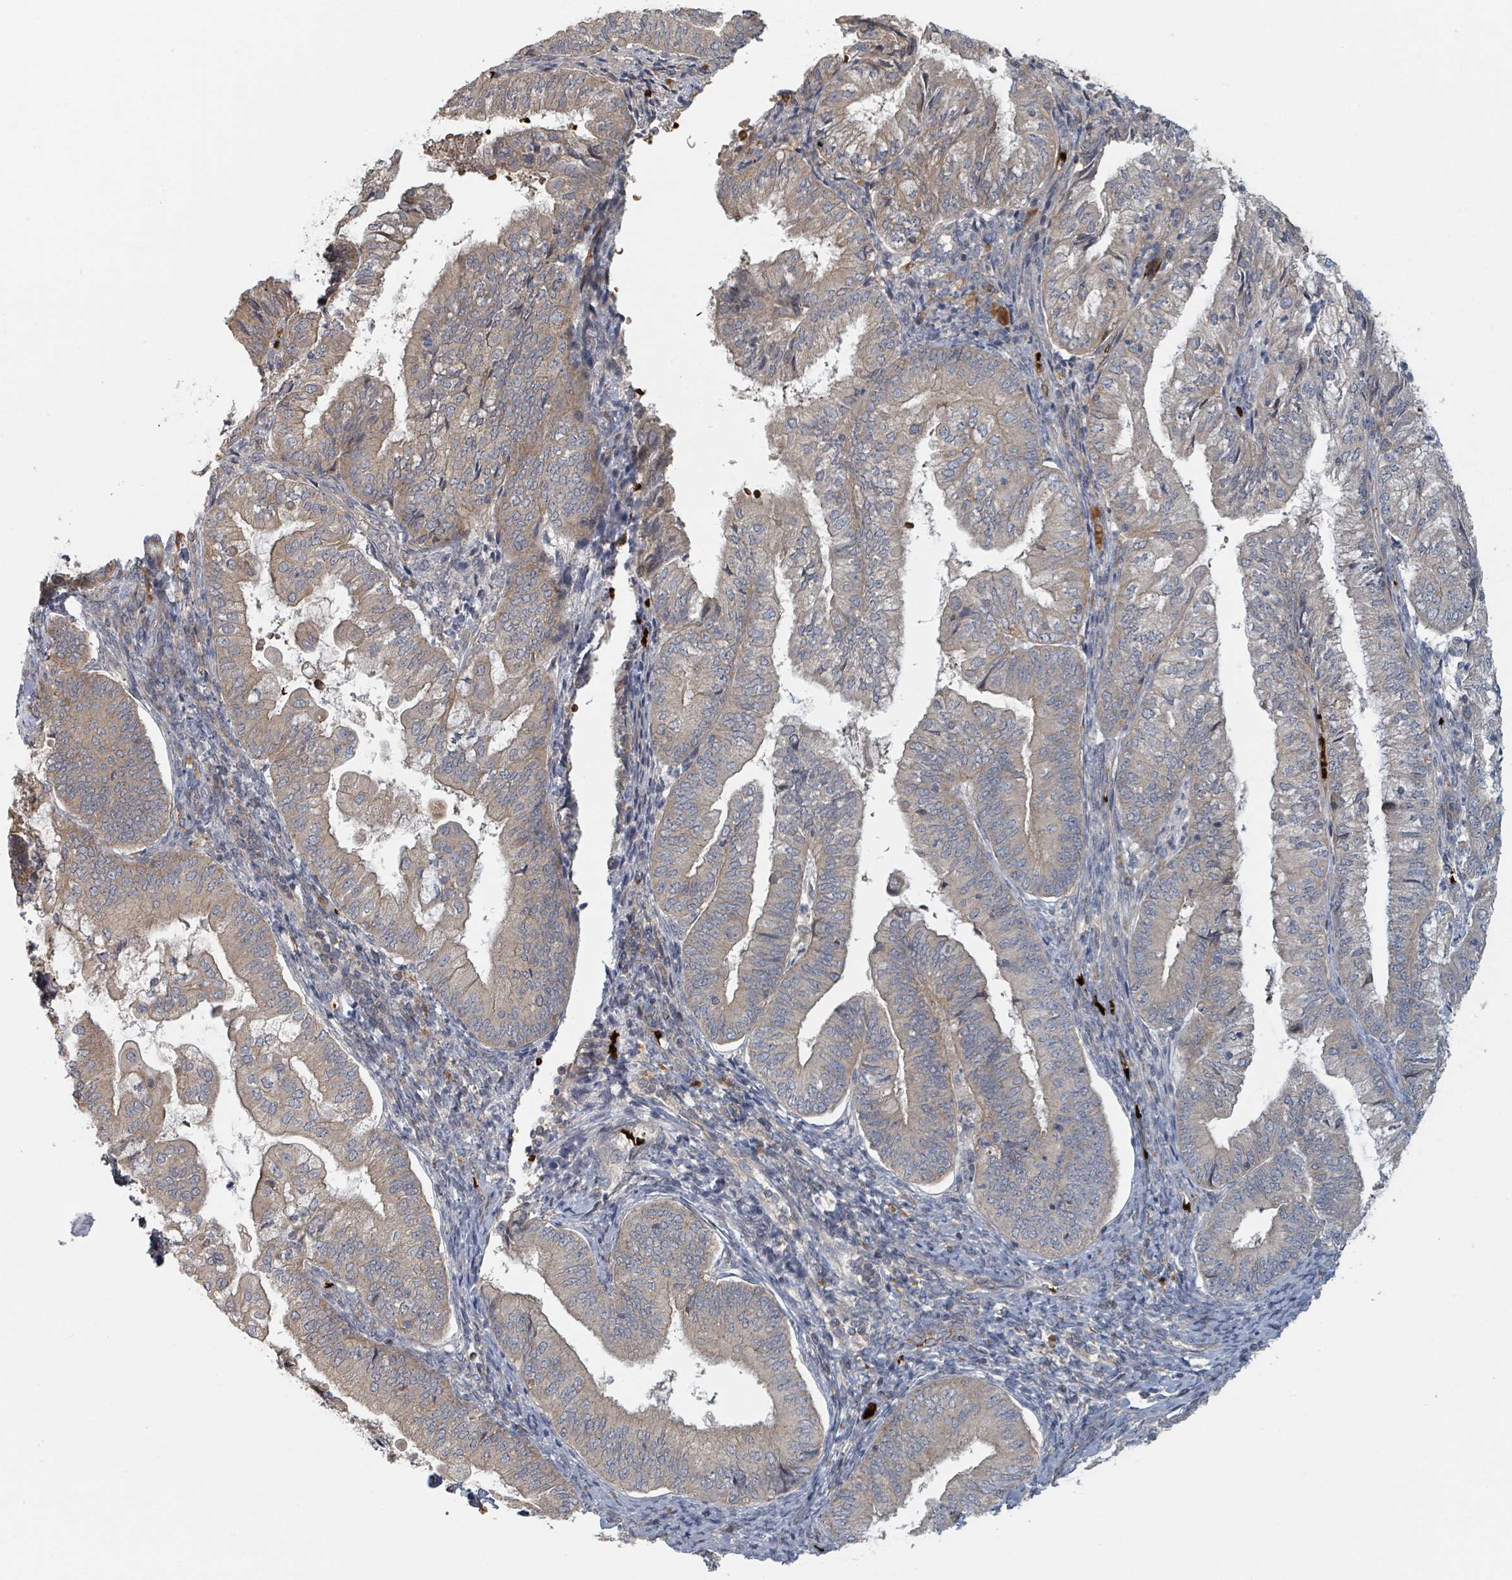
{"staining": {"intensity": "weak", "quantity": "<25%", "location": "cytoplasmic/membranous"}, "tissue": "endometrial cancer", "cell_type": "Tumor cells", "image_type": "cancer", "snomed": [{"axis": "morphology", "description": "Adenocarcinoma, NOS"}, {"axis": "topography", "description": "Endometrium"}], "caption": "Protein analysis of endometrial cancer (adenocarcinoma) exhibits no significant positivity in tumor cells. The staining was performed using DAB (3,3'-diaminobenzidine) to visualize the protein expression in brown, while the nuclei were stained in blue with hematoxylin (Magnification: 20x).", "gene": "TRPC4AP", "patient": {"sex": "female", "age": 55}}